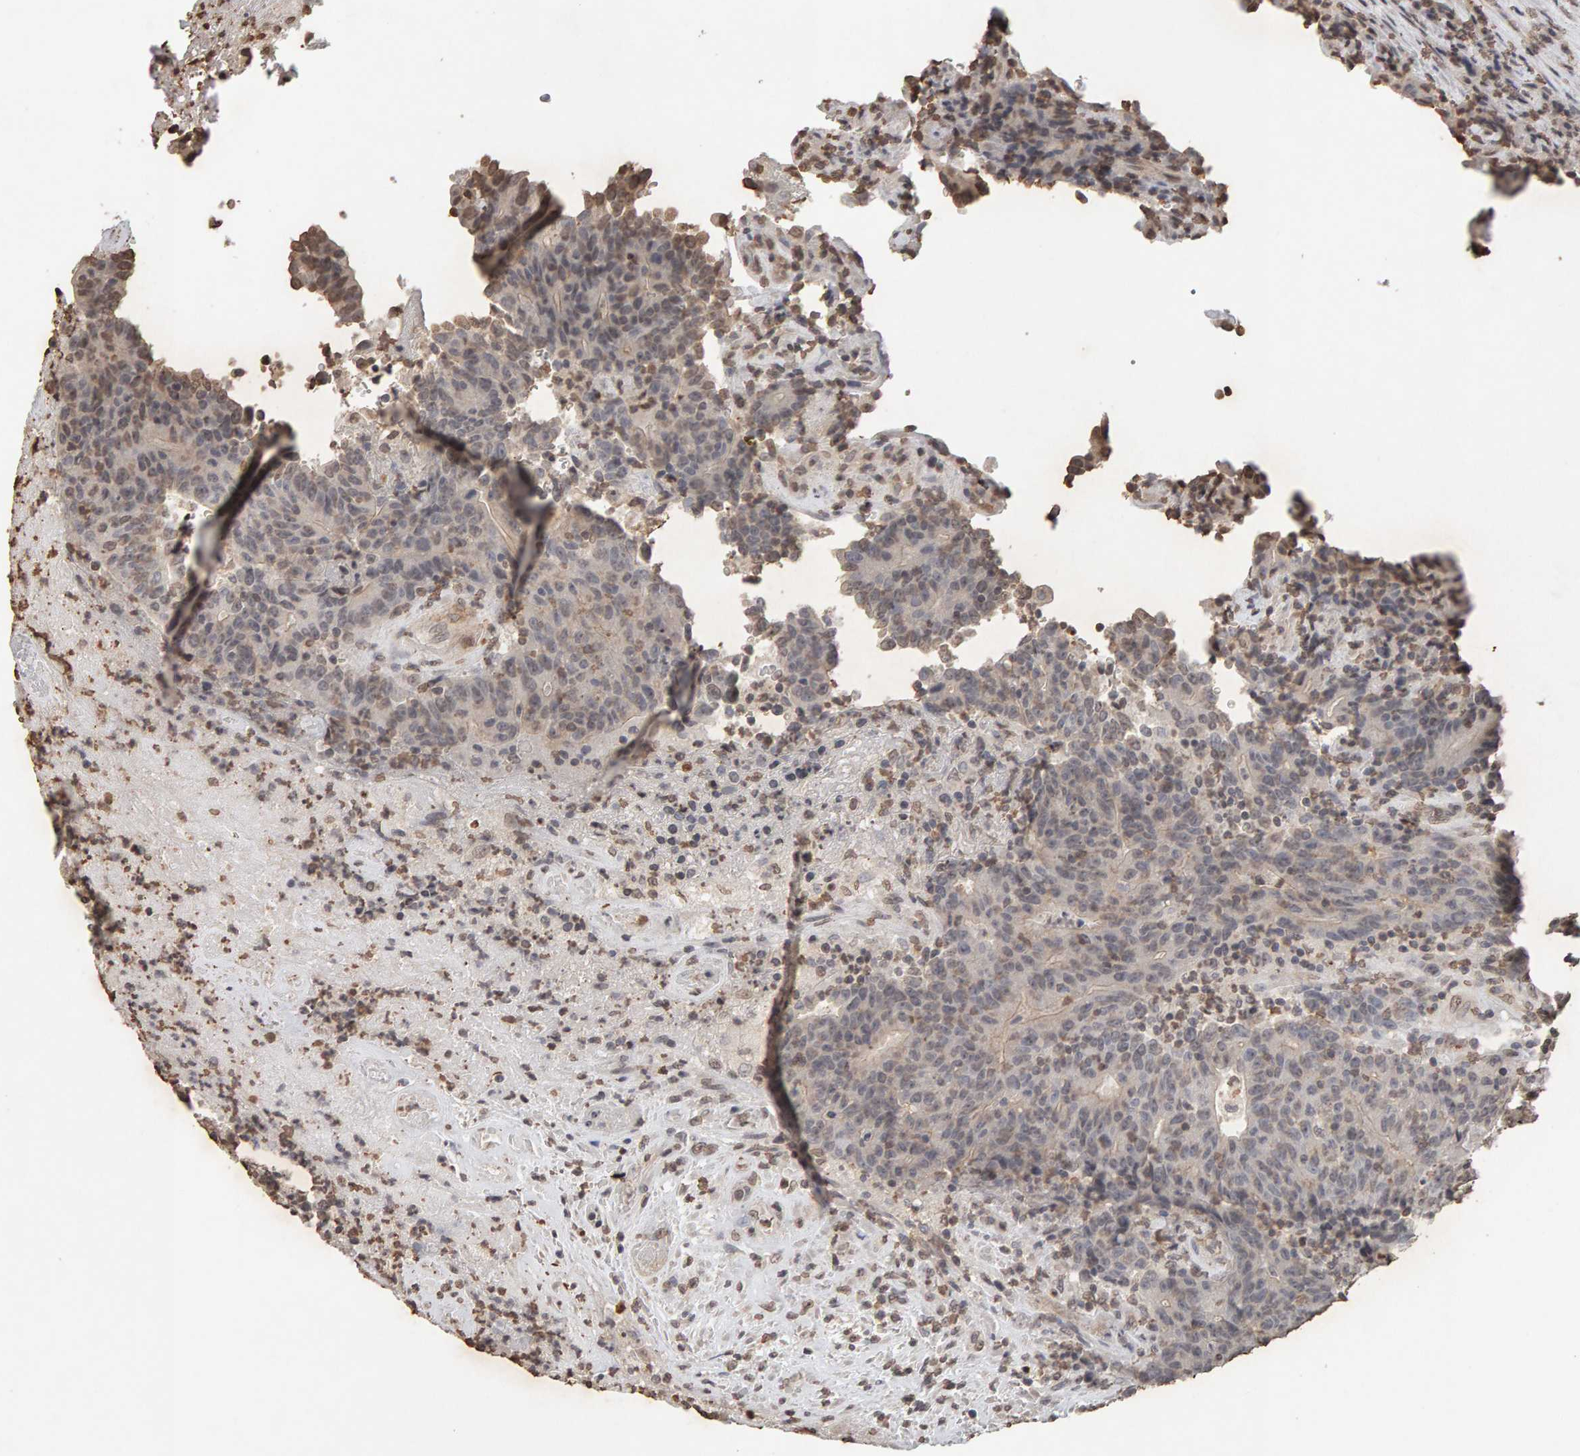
{"staining": {"intensity": "weak", "quantity": "25%-75%", "location": "nuclear"}, "tissue": "colorectal cancer", "cell_type": "Tumor cells", "image_type": "cancer", "snomed": [{"axis": "morphology", "description": "Normal tissue, NOS"}, {"axis": "morphology", "description": "Adenocarcinoma, NOS"}, {"axis": "topography", "description": "Colon"}], "caption": "There is low levels of weak nuclear expression in tumor cells of adenocarcinoma (colorectal), as demonstrated by immunohistochemical staining (brown color).", "gene": "DNAJB5", "patient": {"sex": "female", "age": 75}}